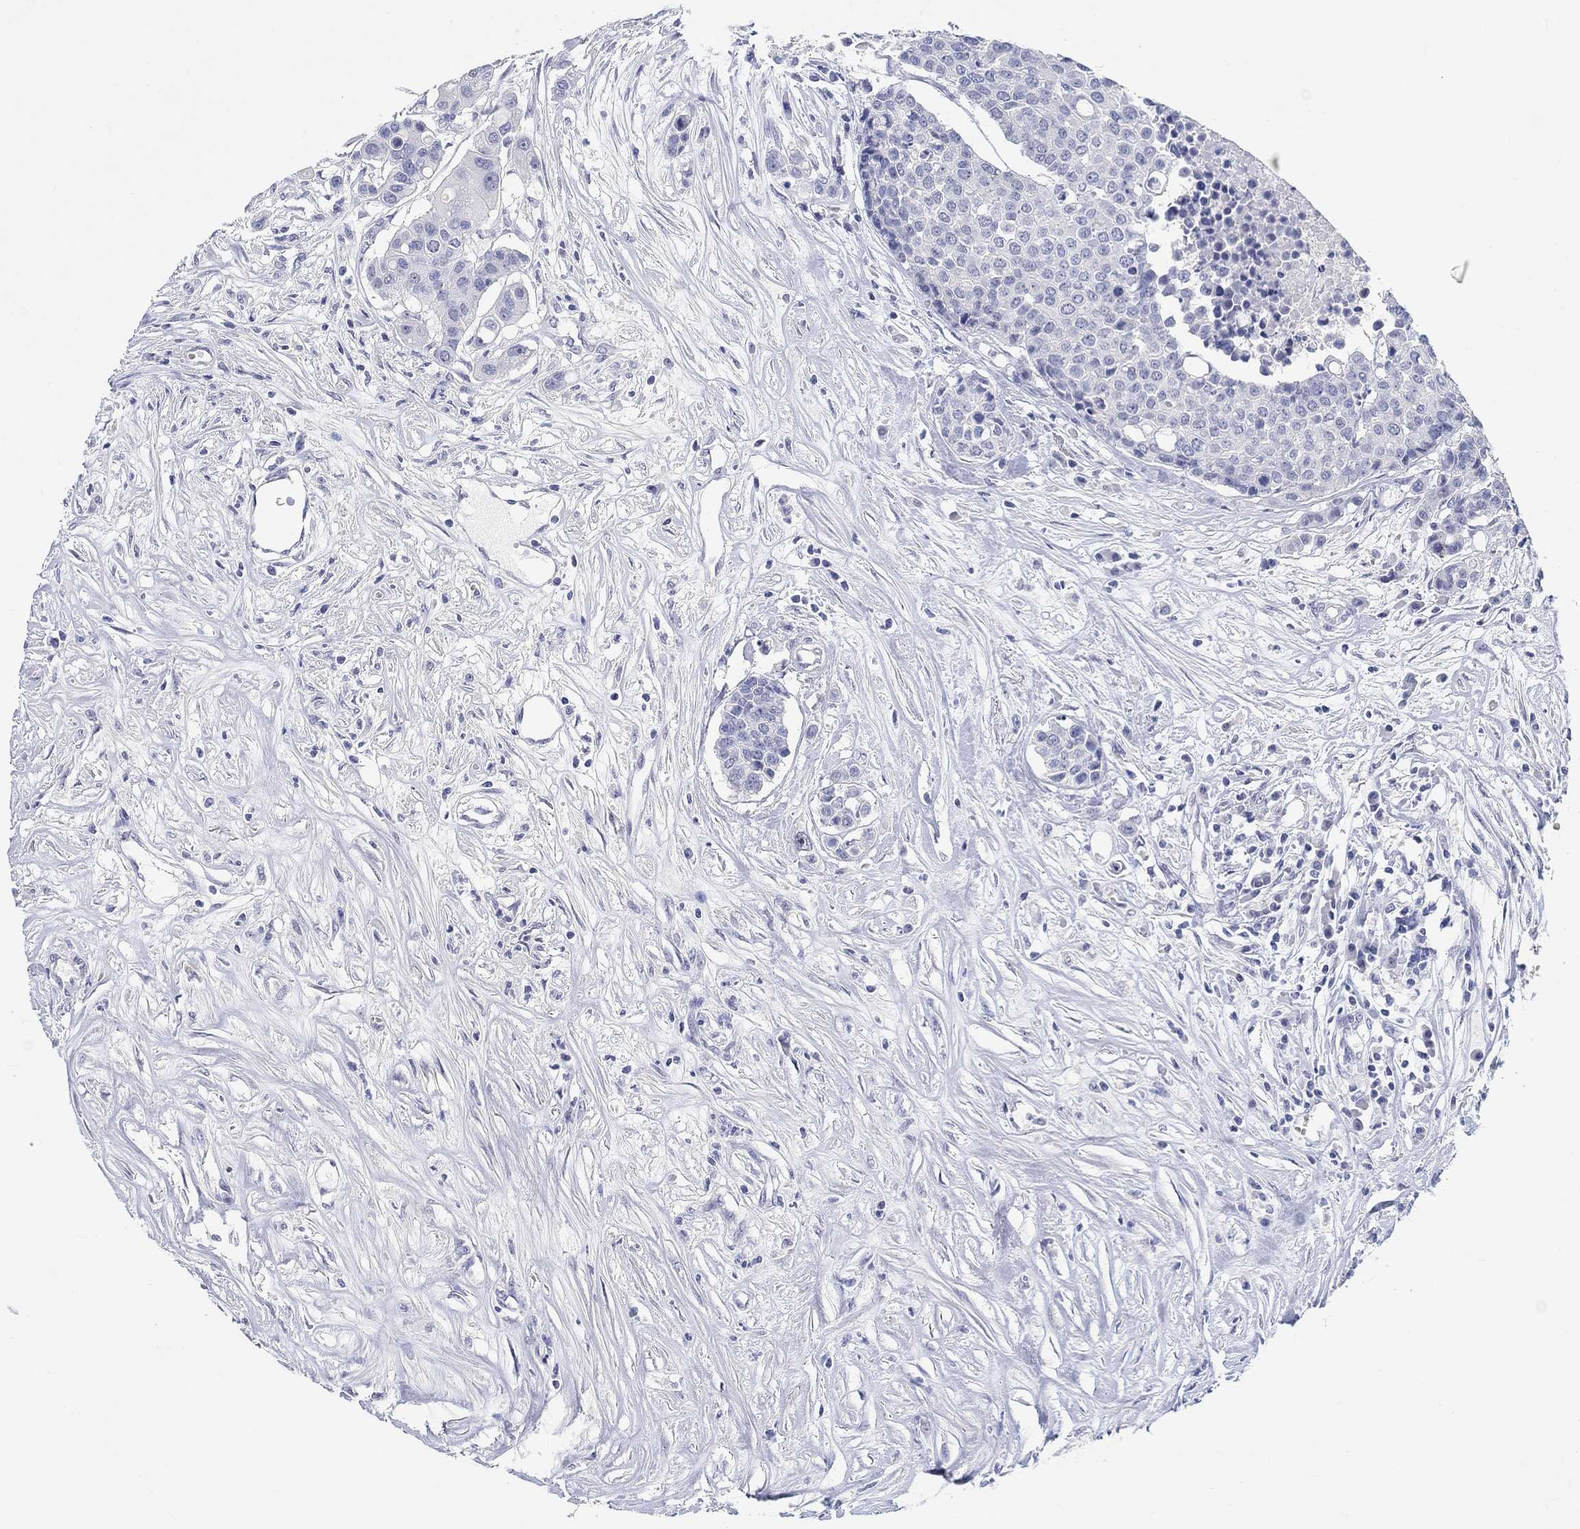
{"staining": {"intensity": "negative", "quantity": "none", "location": "none"}, "tissue": "carcinoid", "cell_type": "Tumor cells", "image_type": "cancer", "snomed": [{"axis": "morphology", "description": "Carcinoid, malignant, NOS"}, {"axis": "topography", "description": "Colon"}], "caption": "Immunohistochemical staining of human carcinoid demonstrates no significant positivity in tumor cells.", "gene": "GRIA3", "patient": {"sex": "male", "age": 81}}